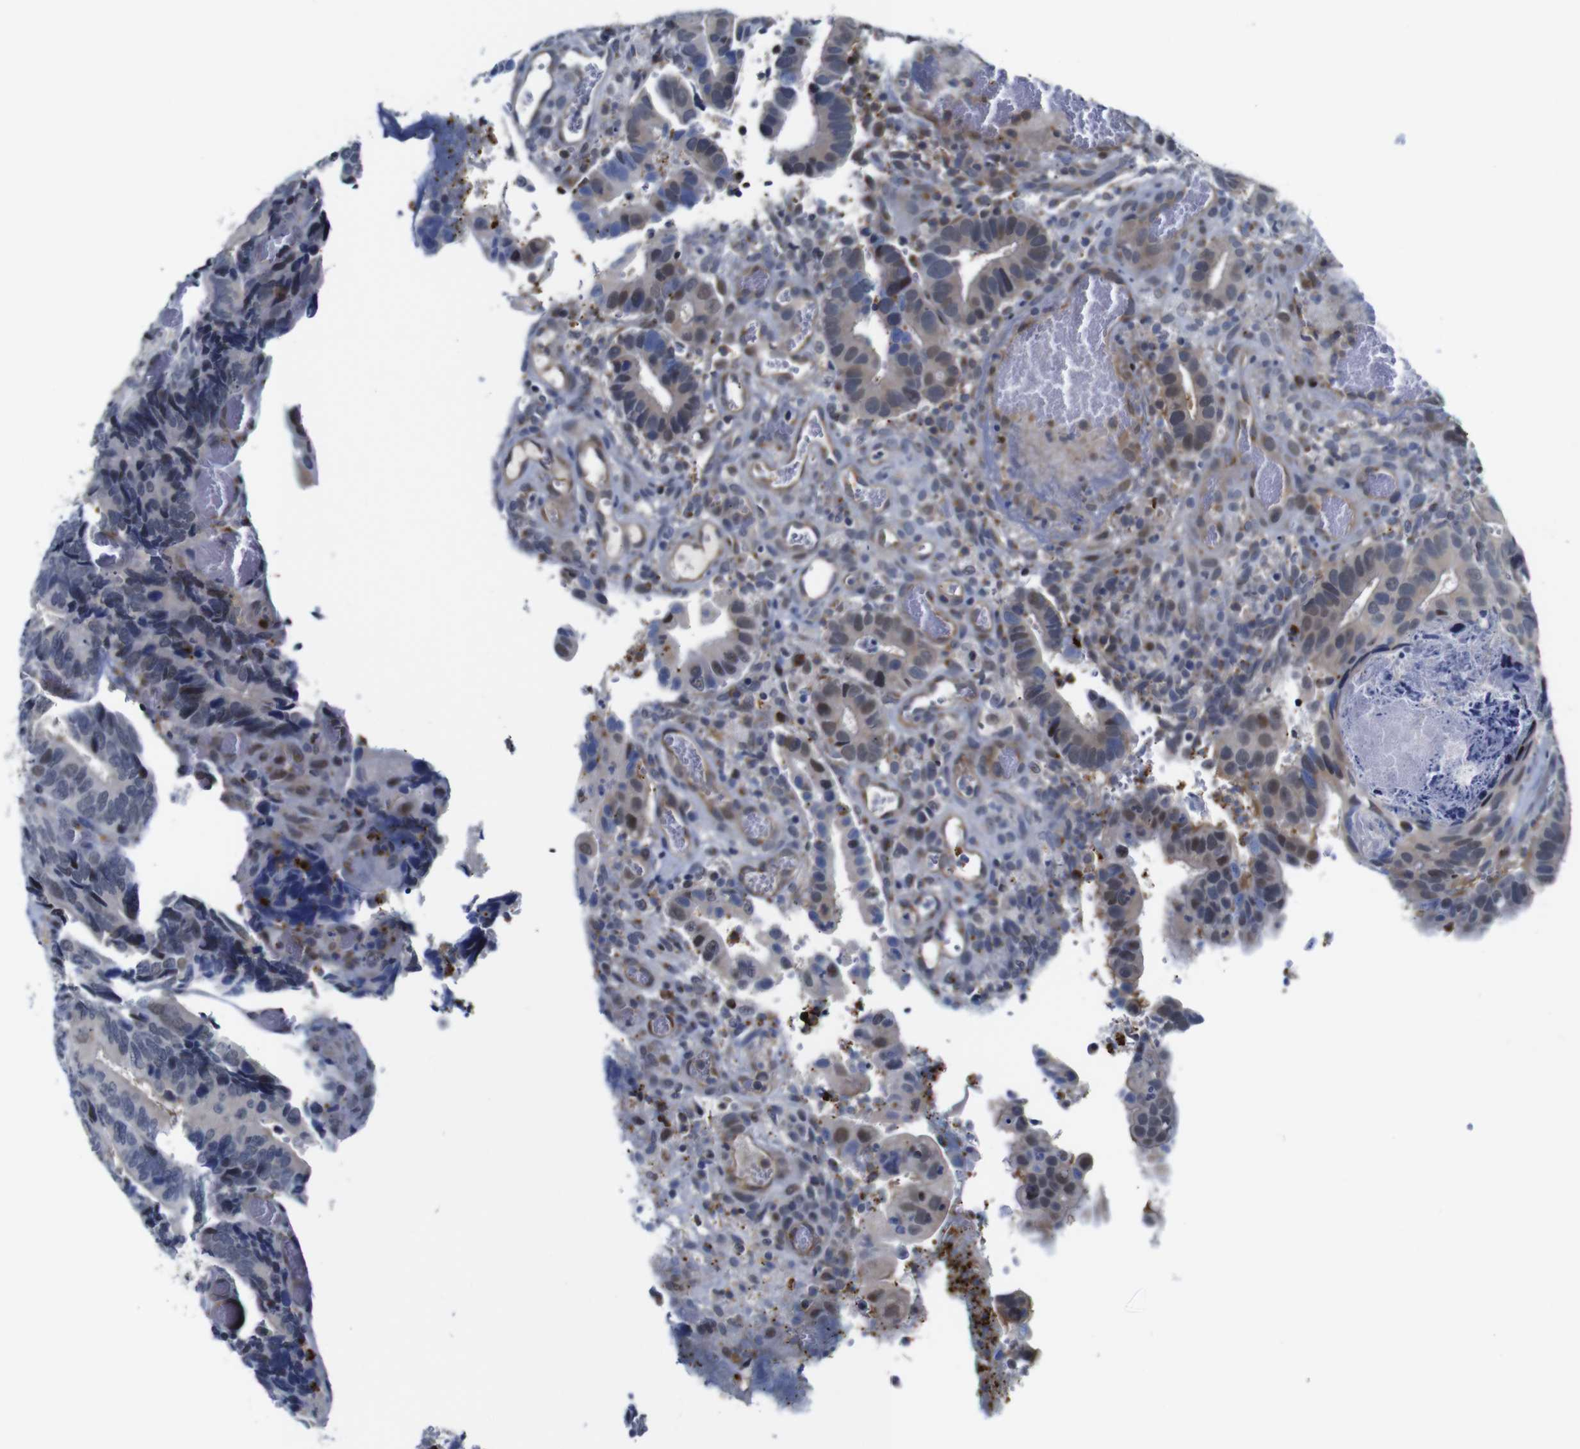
{"staining": {"intensity": "weak", "quantity": "<25%", "location": "cytoplasmic/membranous,nuclear"}, "tissue": "colorectal cancer", "cell_type": "Tumor cells", "image_type": "cancer", "snomed": [{"axis": "morphology", "description": "Adenocarcinoma, NOS"}, {"axis": "topography", "description": "Colon"}], "caption": "Adenocarcinoma (colorectal) was stained to show a protein in brown. There is no significant positivity in tumor cells. Nuclei are stained in blue.", "gene": "FURIN", "patient": {"sex": "male", "age": 72}}